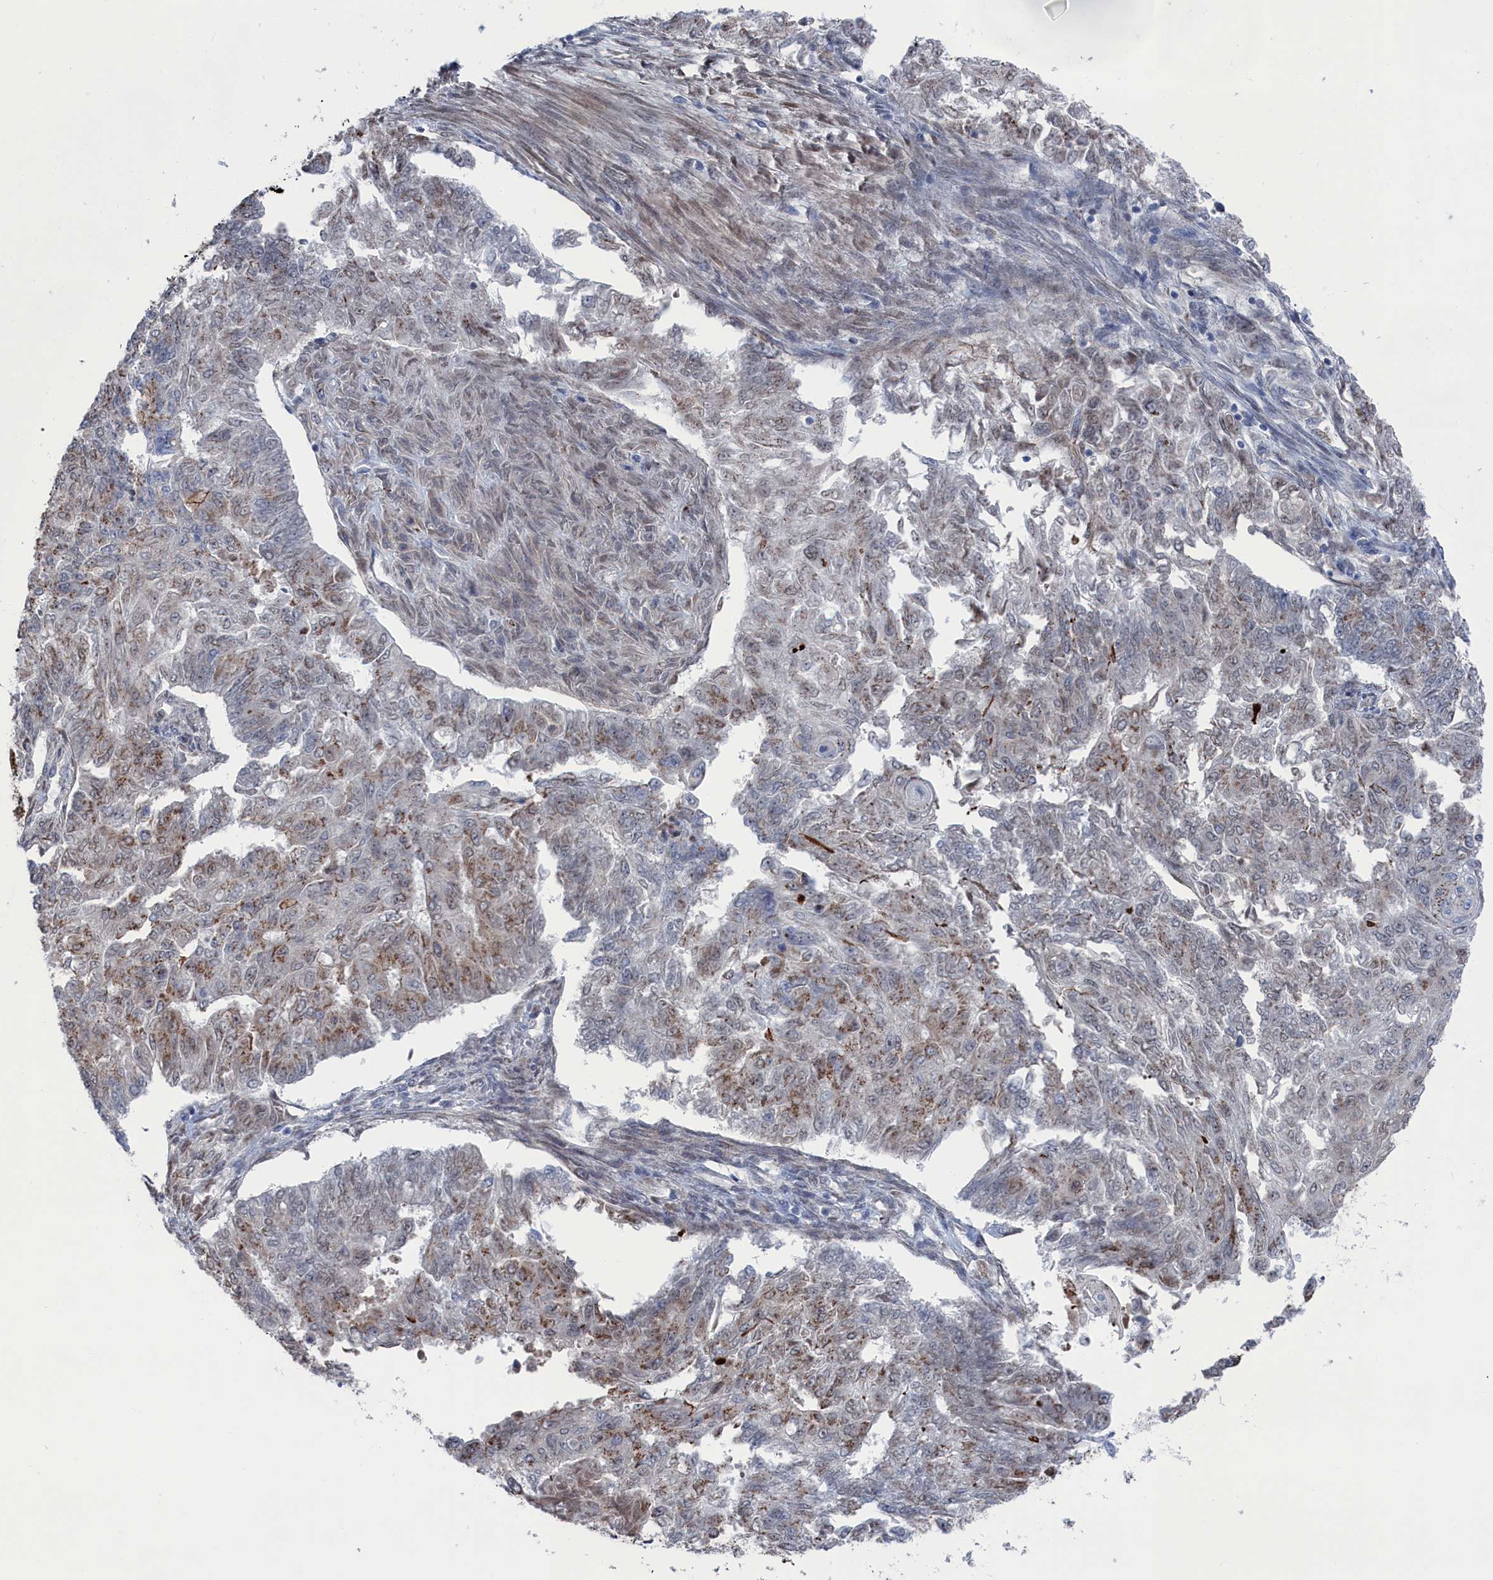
{"staining": {"intensity": "moderate", "quantity": "25%-75%", "location": "cytoplasmic/membranous"}, "tissue": "endometrial cancer", "cell_type": "Tumor cells", "image_type": "cancer", "snomed": [{"axis": "morphology", "description": "Adenocarcinoma, NOS"}, {"axis": "topography", "description": "Endometrium"}], "caption": "A photomicrograph of adenocarcinoma (endometrial) stained for a protein displays moderate cytoplasmic/membranous brown staining in tumor cells.", "gene": "IRX1", "patient": {"sex": "female", "age": 32}}